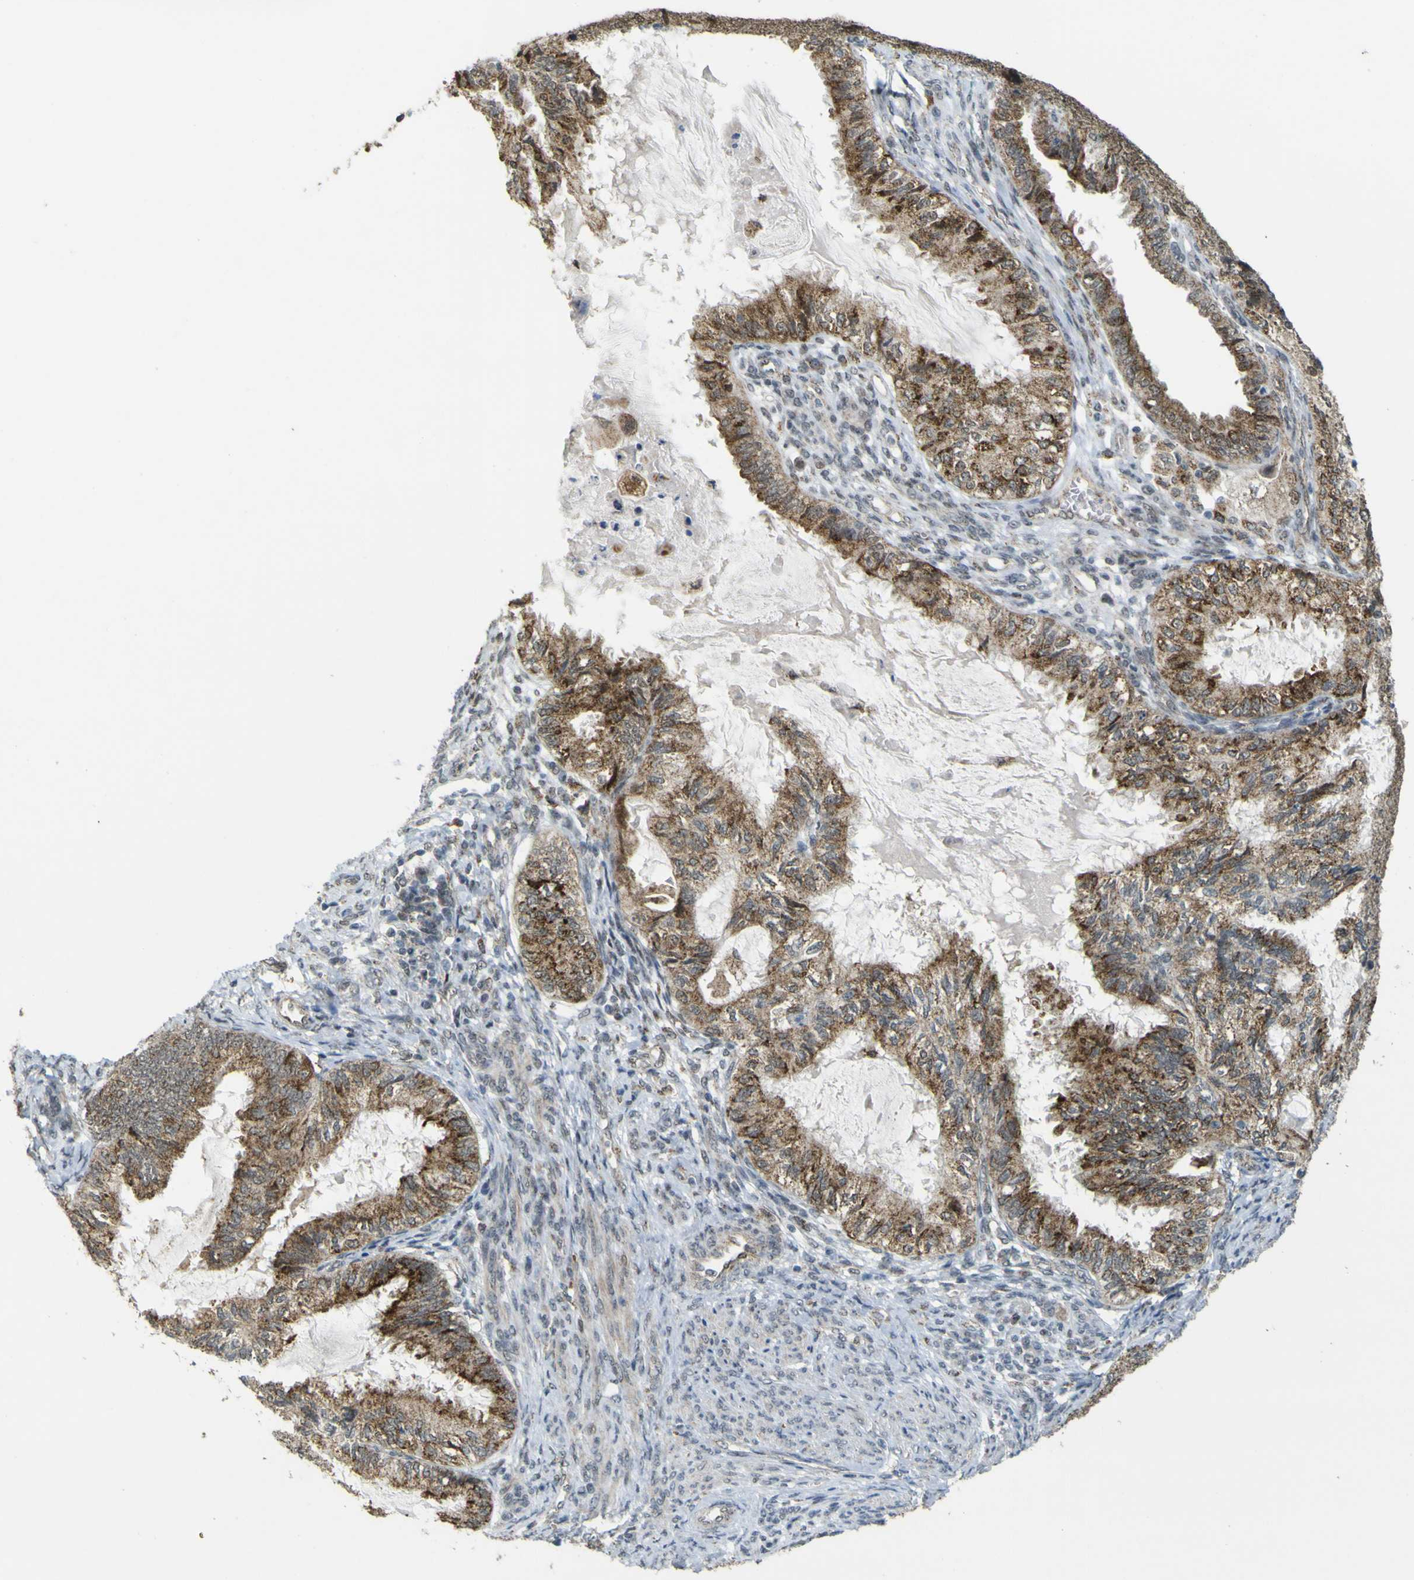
{"staining": {"intensity": "strong", "quantity": ">75%", "location": "cytoplasmic/membranous"}, "tissue": "cervical cancer", "cell_type": "Tumor cells", "image_type": "cancer", "snomed": [{"axis": "morphology", "description": "Normal tissue, NOS"}, {"axis": "morphology", "description": "Adenocarcinoma, NOS"}, {"axis": "topography", "description": "Cervix"}, {"axis": "topography", "description": "Endometrium"}], "caption": "Cervical adenocarcinoma tissue reveals strong cytoplasmic/membranous expression in about >75% of tumor cells, visualized by immunohistochemistry.", "gene": "ACBD5", "patient": {"sex": "female", "age": 86}}